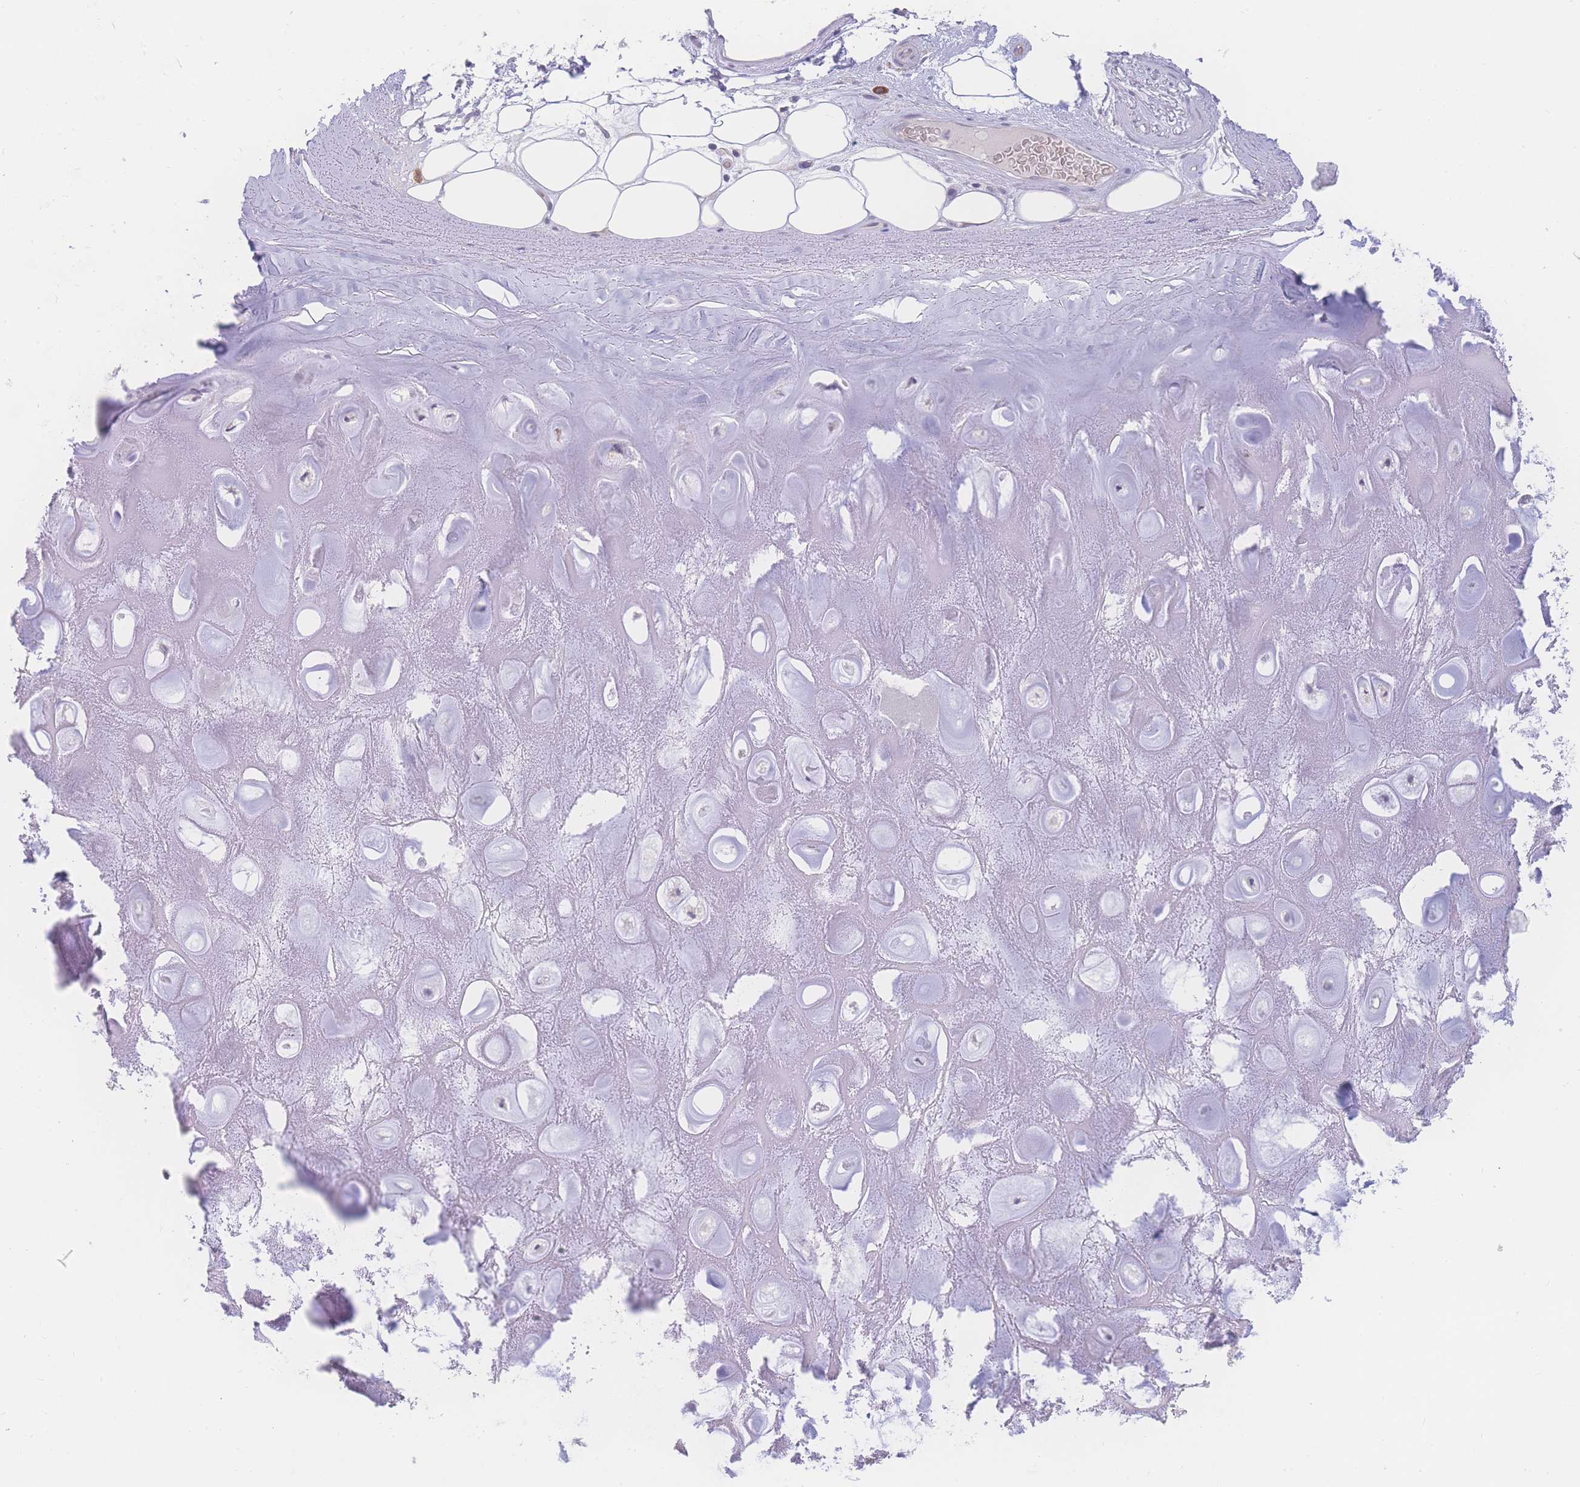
{"staining": {"intensity": "negative", "quantity": "none", "location": "none"}, "tissue": "adipose tissue", "cell_type": "Adipocytes", "image_type": "normal", "snomed": [{"axis": "morphology", "description": "Normal tissue, NOS"}, {"axis": "topography", "description": "Cartilage tissue"}], "caption": "Adipose tissue stained for a protein using immunohistochemistry reveals no positivity adipocytes.", "gene": "PRSS22", "patient": {"sex": "male", "age": 81}}